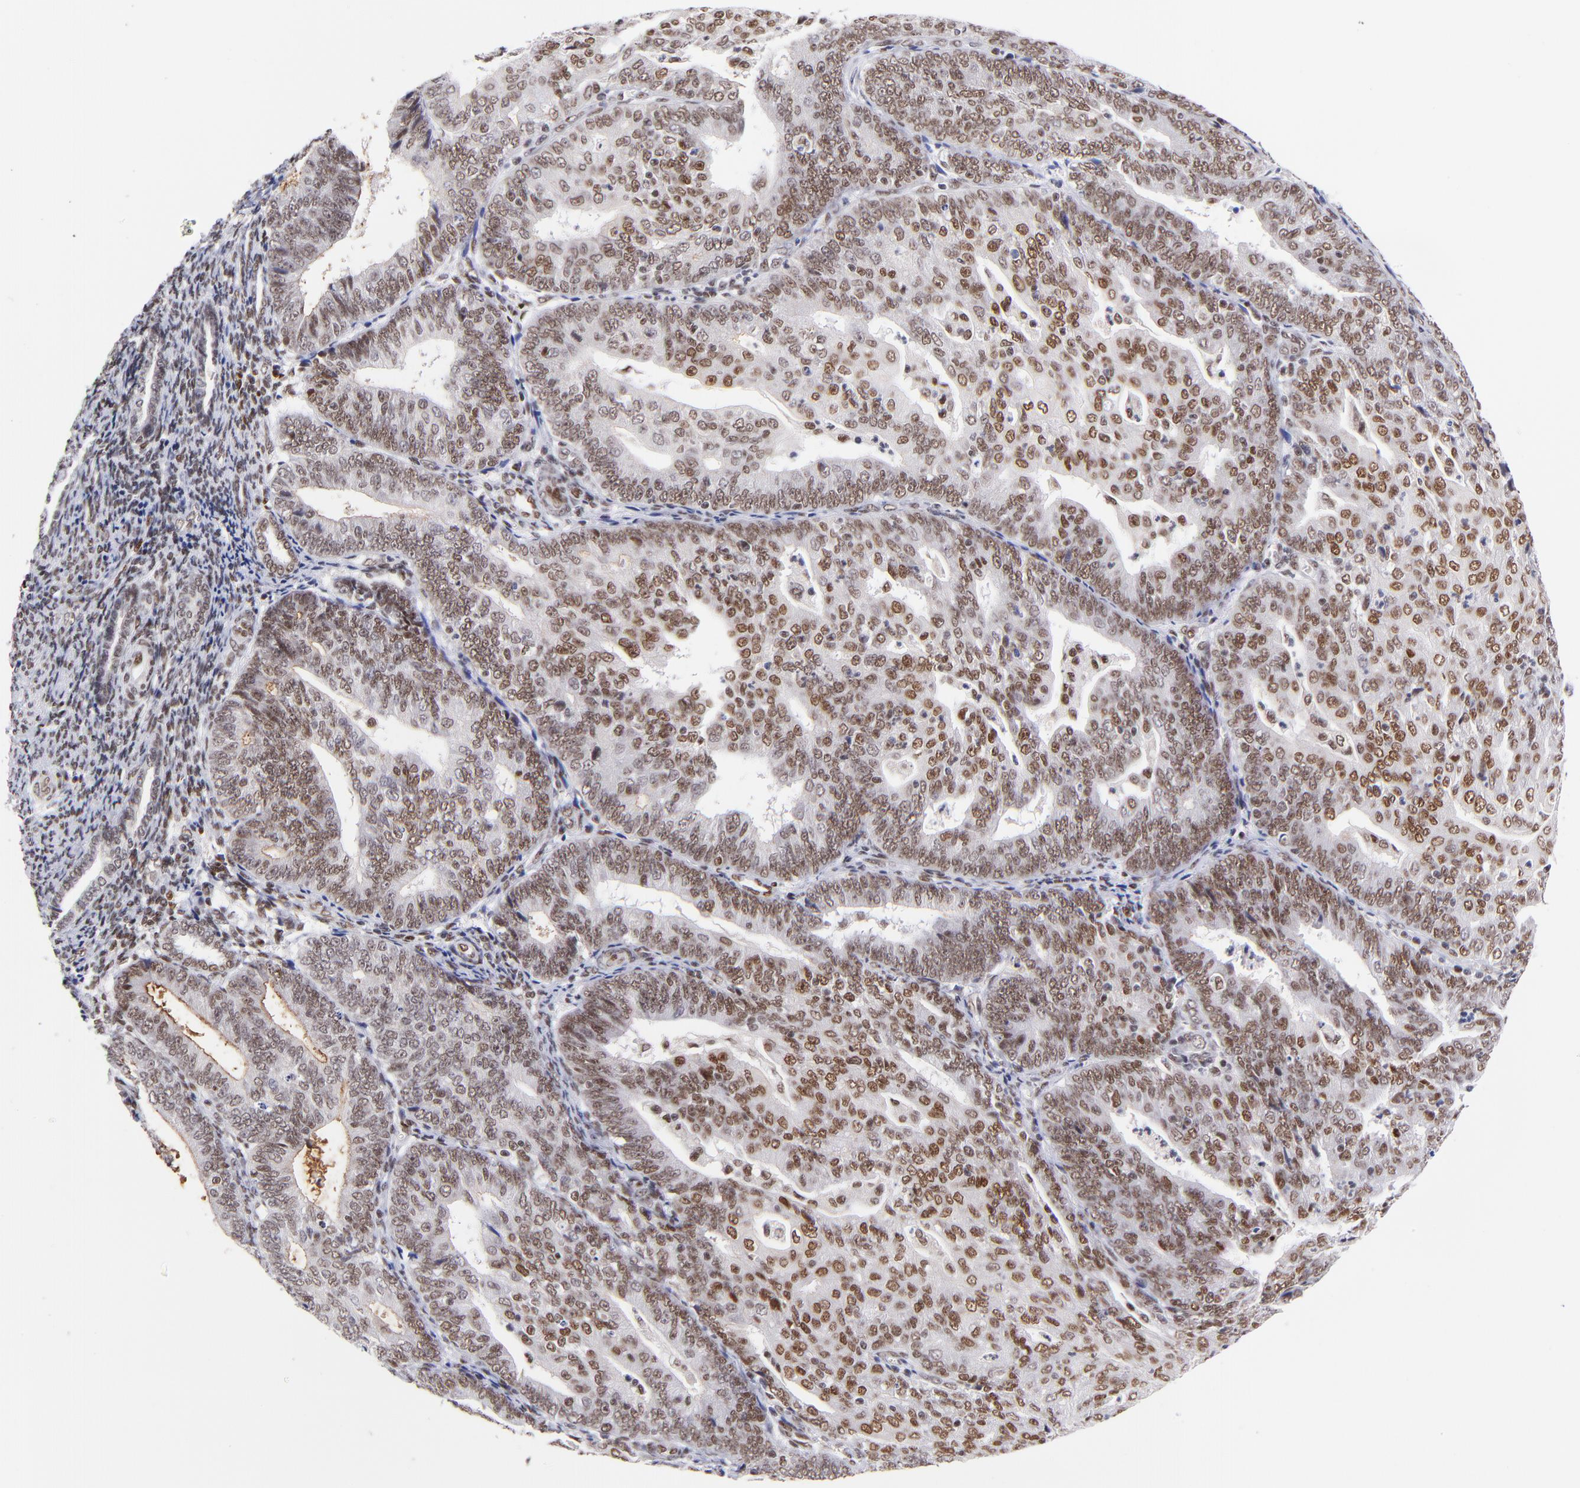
{"staining": {"intensity": "moderate", "quantity": ">75%", "location": "nuclear"}, "tissue": "endometrial cancer", "cell_type": "Tumor cells", "image_type": "cancer", "snomed": [{"axis": "morphology", "description": "Adenocarcinoma, NOS"}, {"axis": "topography", "description": "Endometrium"}], "caption": "Immunohistochemical staining of human endometrial cancer (adenocarcinoma) reveals moderate nuclear protein expression in about >75% of tumor cells.", "gene": "MIDEAS", "patient": {"sex": "female", "age": 56}}